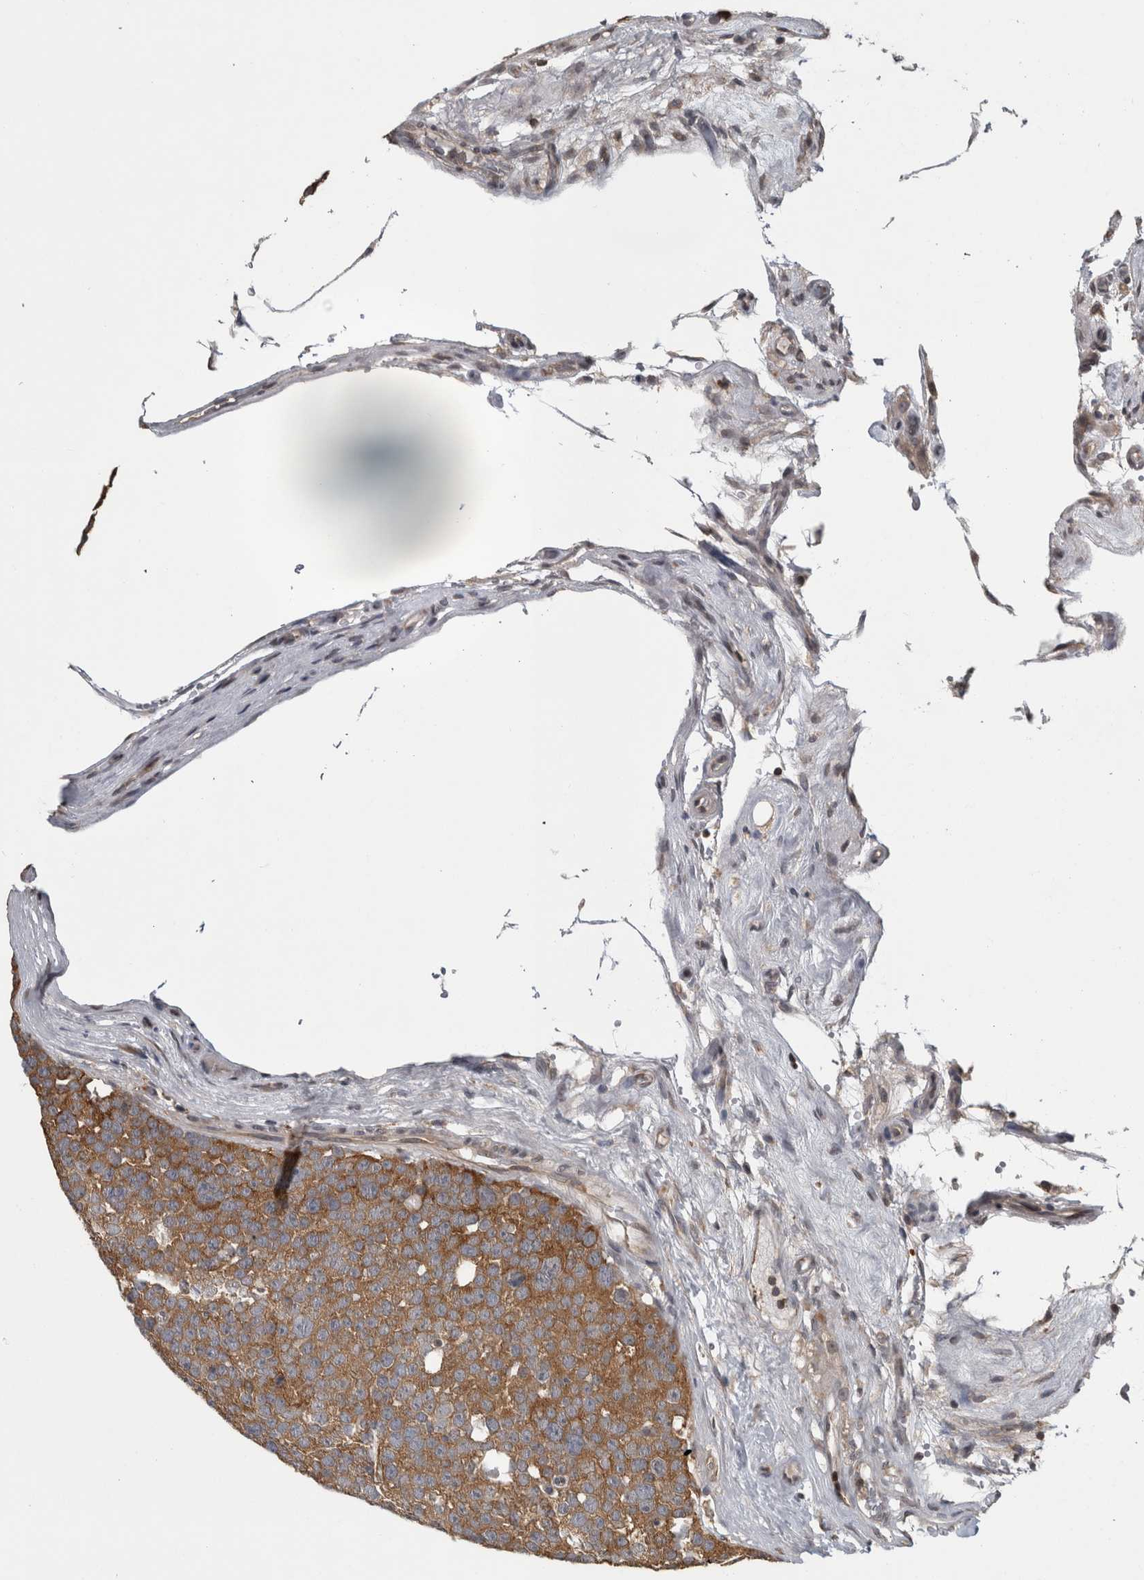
{"staining": {"intensity": "moderate", "quantity": ">75%", "location": "cytoplasmic/membranous"}, "tissue": "testis cancer", "cell_type": "Tumor cells", "image_type": "cancer", "snomed": [{"axis": "morphology", "description": "Seminoma, NOS"}, {"axis": "topography", "description": "Testis"}], "caption": "IHC image of human testis seminoma stained for a protein (brown), which reveals medium levels of moderate cytoplasmic/membranous staining in about >75% of tumor cells.", "gene": "ATXN2", "patient": {"sex": "male", "age": 71}}